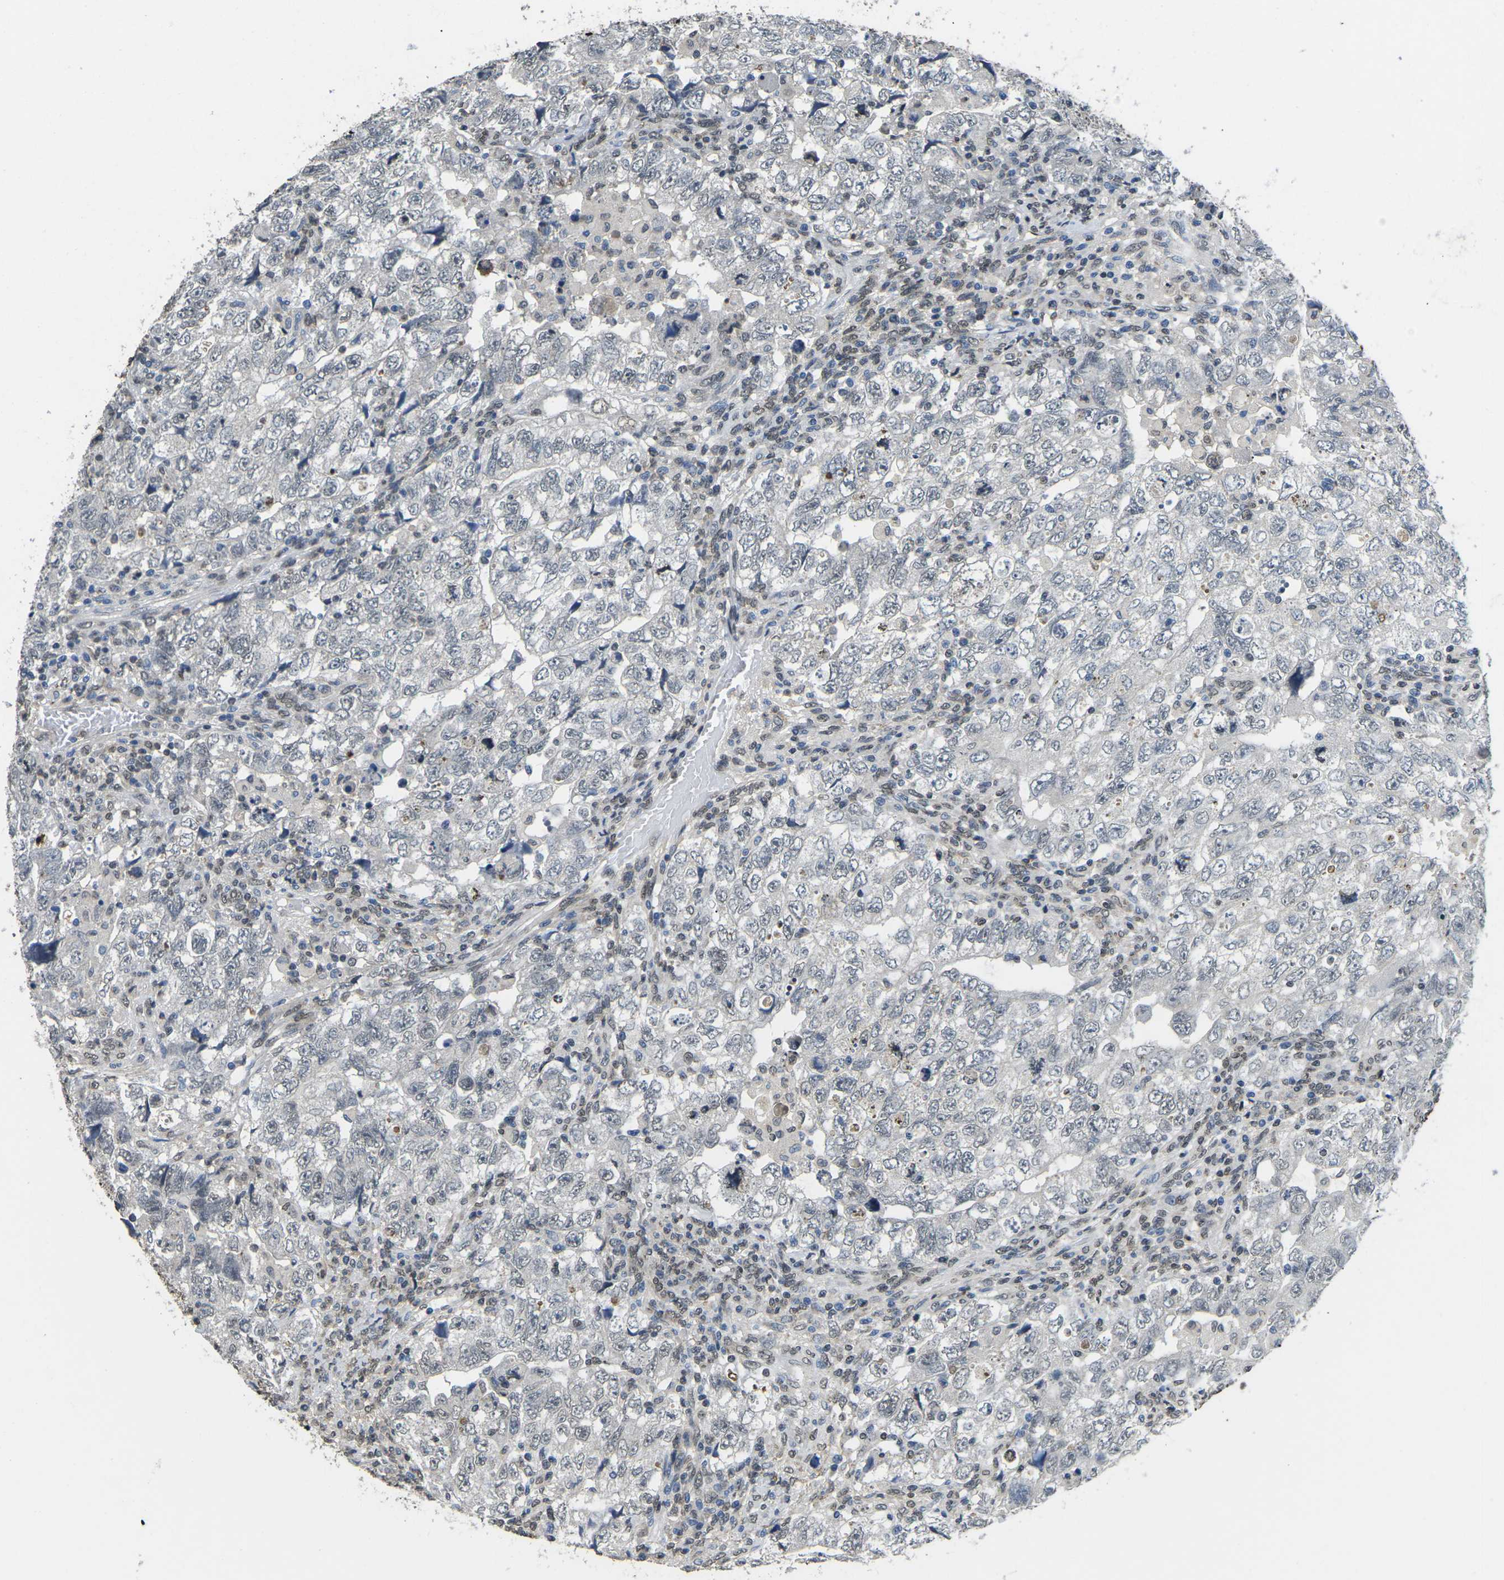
{"staining": {"intensity": "weak", "quantity": "25%-75%", "location": "nuclear"}, "tissue": "testis cancer", "cell_type": "Tumor cells", "image_type": "cancer", "snomed": [{"axis": "morphology", "description": "Seminoma, NOS"}, {"axis": "topography", "description": "Testis"}], "caption": "A high-resolution histopathology image shows immunohistochemistry (IHC) staining of testis seminoma, which displays weak nuclear staining in about 25%-75% of tumor cells. (DAB (3,3'-diaminobenzidine) IHC, brown staining for protein, blue staining for nuclei).", "gene": "SCNN1B", "patient": {"sex": "male", "age": 22}}